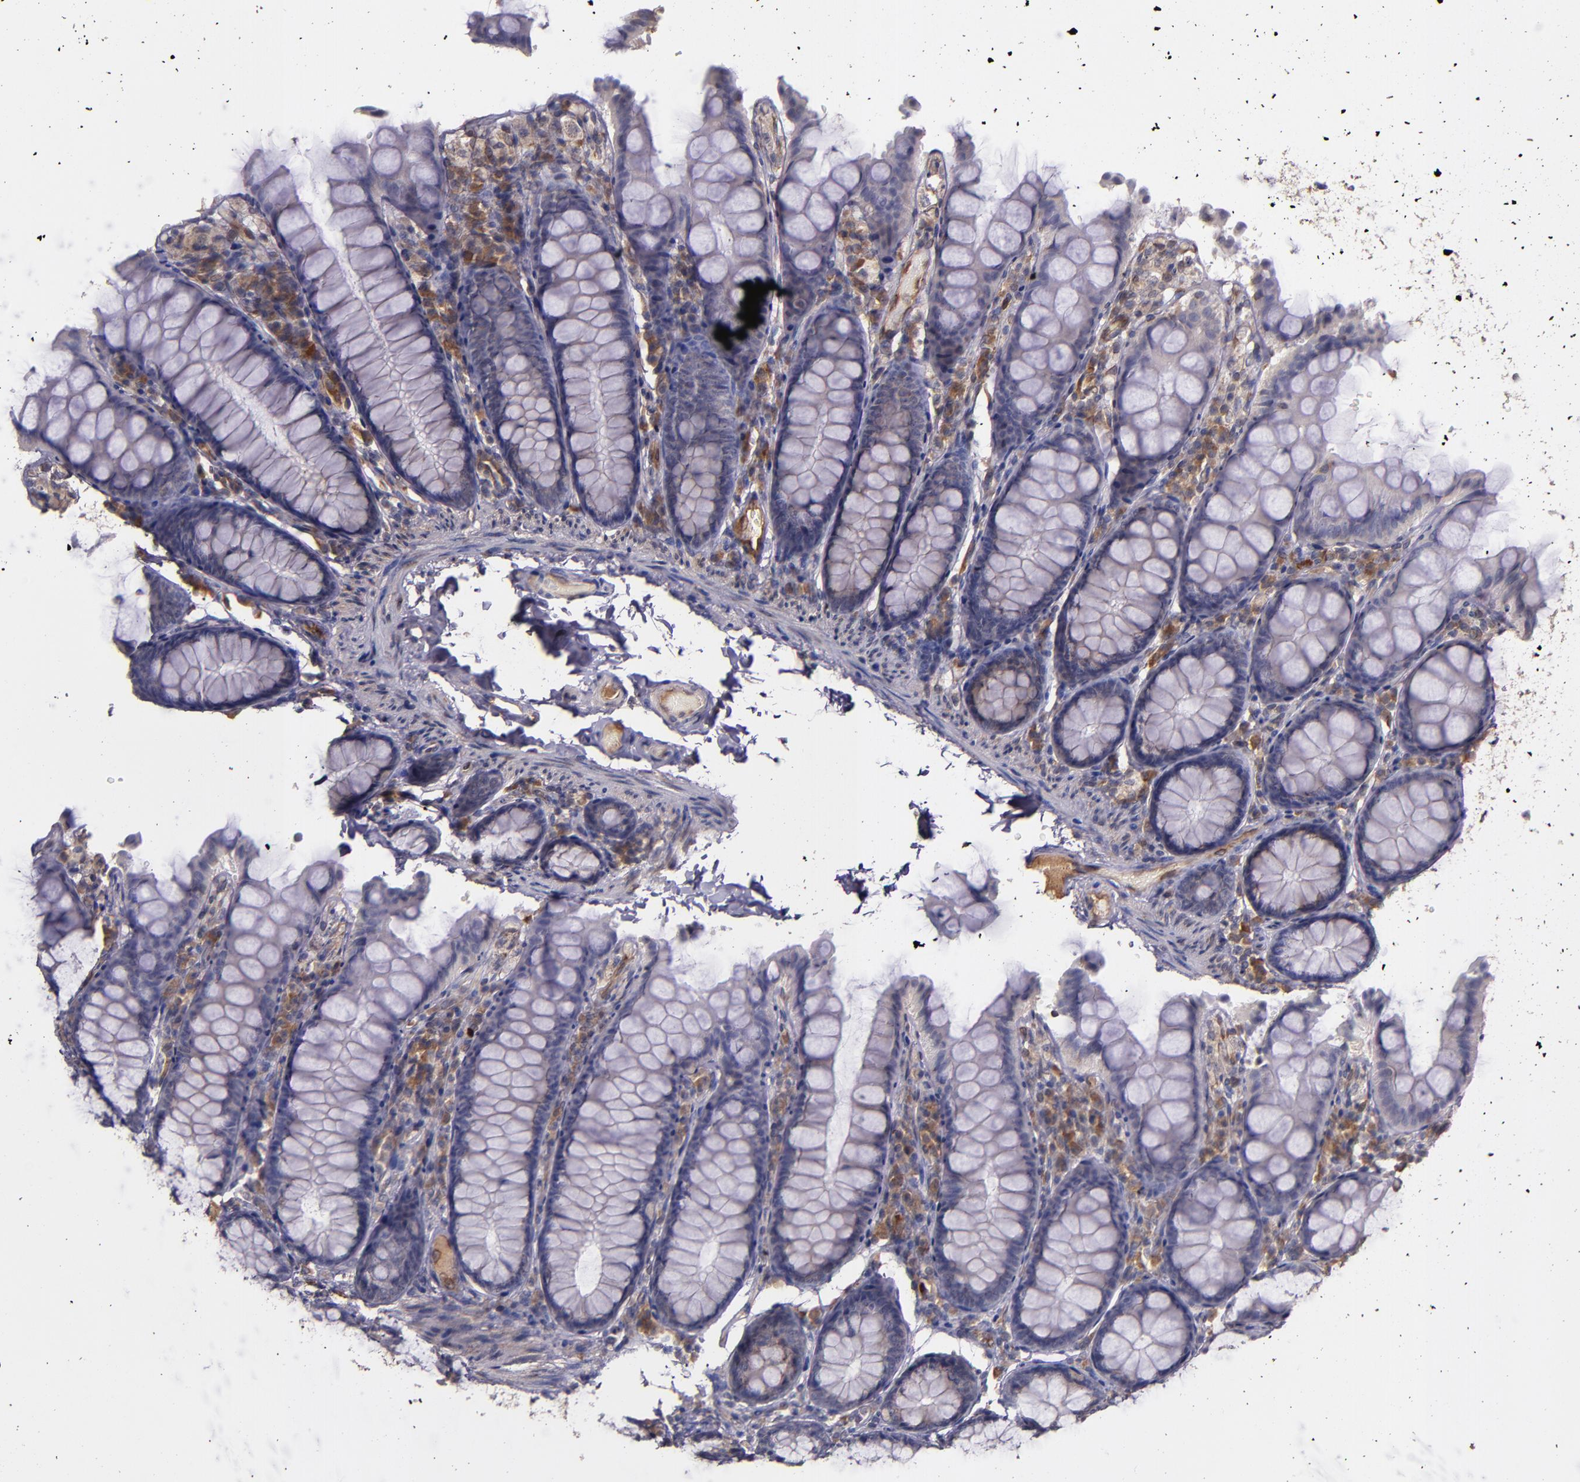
{"staining": {"intensity": "weak", "quantity": ">75%", "location": "cytoplasmic/membranous"}, "tissue": "colon", "cell_type": "Endothelial cells", "image_type": "normal", "snomed": [{"axis": "morphology", "description": "Normal tissue, NOS"}, {"axis": "topography", "description": "Colon"}], "caption": "Immunohistochemical staining of normal human colon displays >75% levels of weak cytoplasmic/membranous protein expression in about >75% of endothelial cells.", "gene": "PRAF2", "patient": {"sex": "female", "age": 61}}